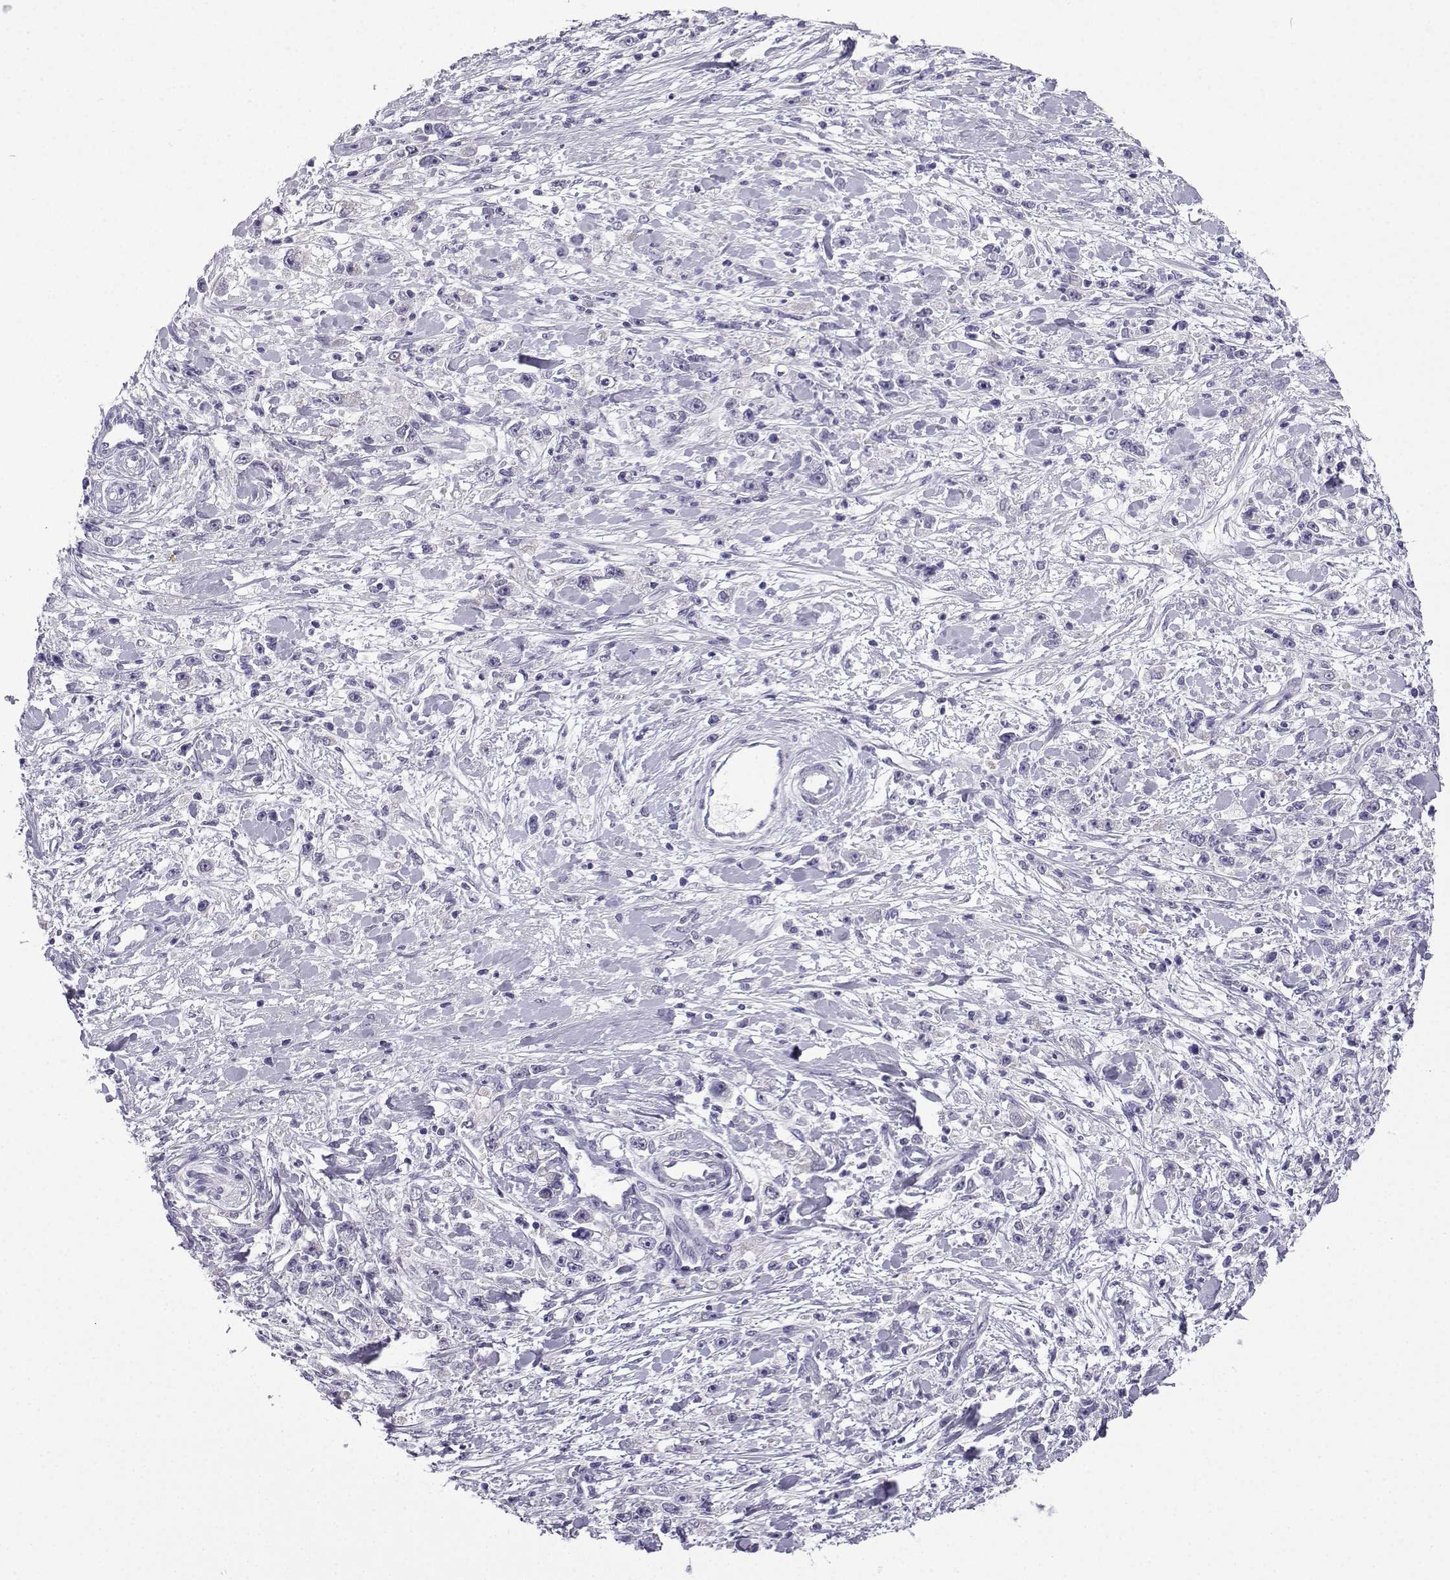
{"staining": {"intensity": "negative", "quantity": "none", "location": "none"}, "tissue": "stomach cancer", "cell_type": "Tumor cells", "image_type": "cancer", "snomed": [{"axis": "morphology", "description": "Adenocarcinoma, NOS"}, {"axis": "topography", "description": "Stomach"}], "caption": "IHC histopathology image of adenocarcinoma (stomach) stained for a protein (brown), which shows no positivity in tumor cells.", "gene": "ACRBP", "patient": {"sex": "female", "age": 59}}